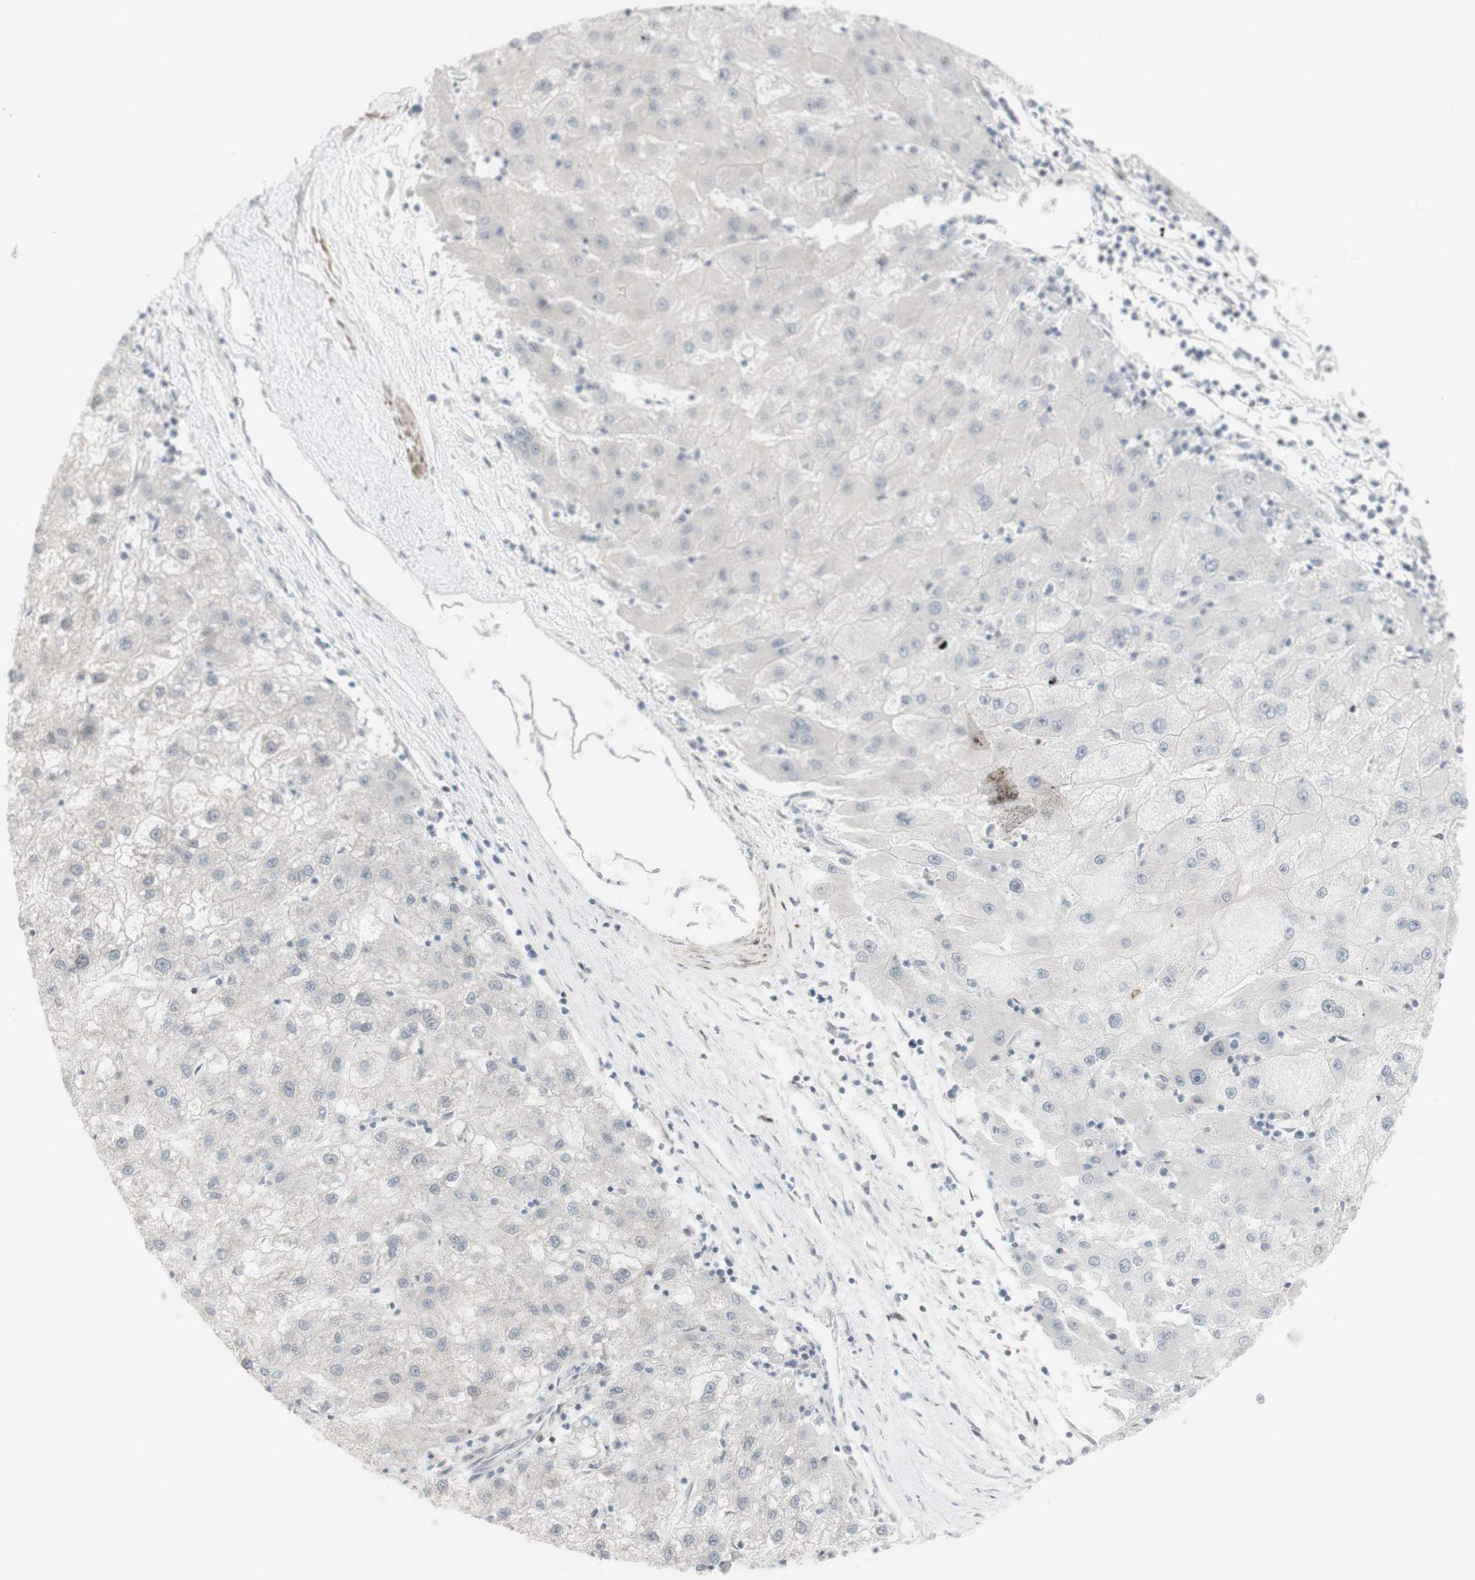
{"staining": {"intensity": "negative", "quantity": "none", "location": "none"}, "tissue": "liver cancer", "cell_type": "Tumor cells", "image_type": "cancer", "snomed": [{"axis": "morphology", "description": "Carcinoma, Hepatocellular, NOS"}, {"axis": "topography", "description": "Liver"}], "caption": "Human hepatocellular carcinoma (liver) stained for a protein using immunohistochemistry (IHC) displays no positivity in tumor cells.", "gene": "C1orf116", "patient": {"sex": "male", "age": 72}}